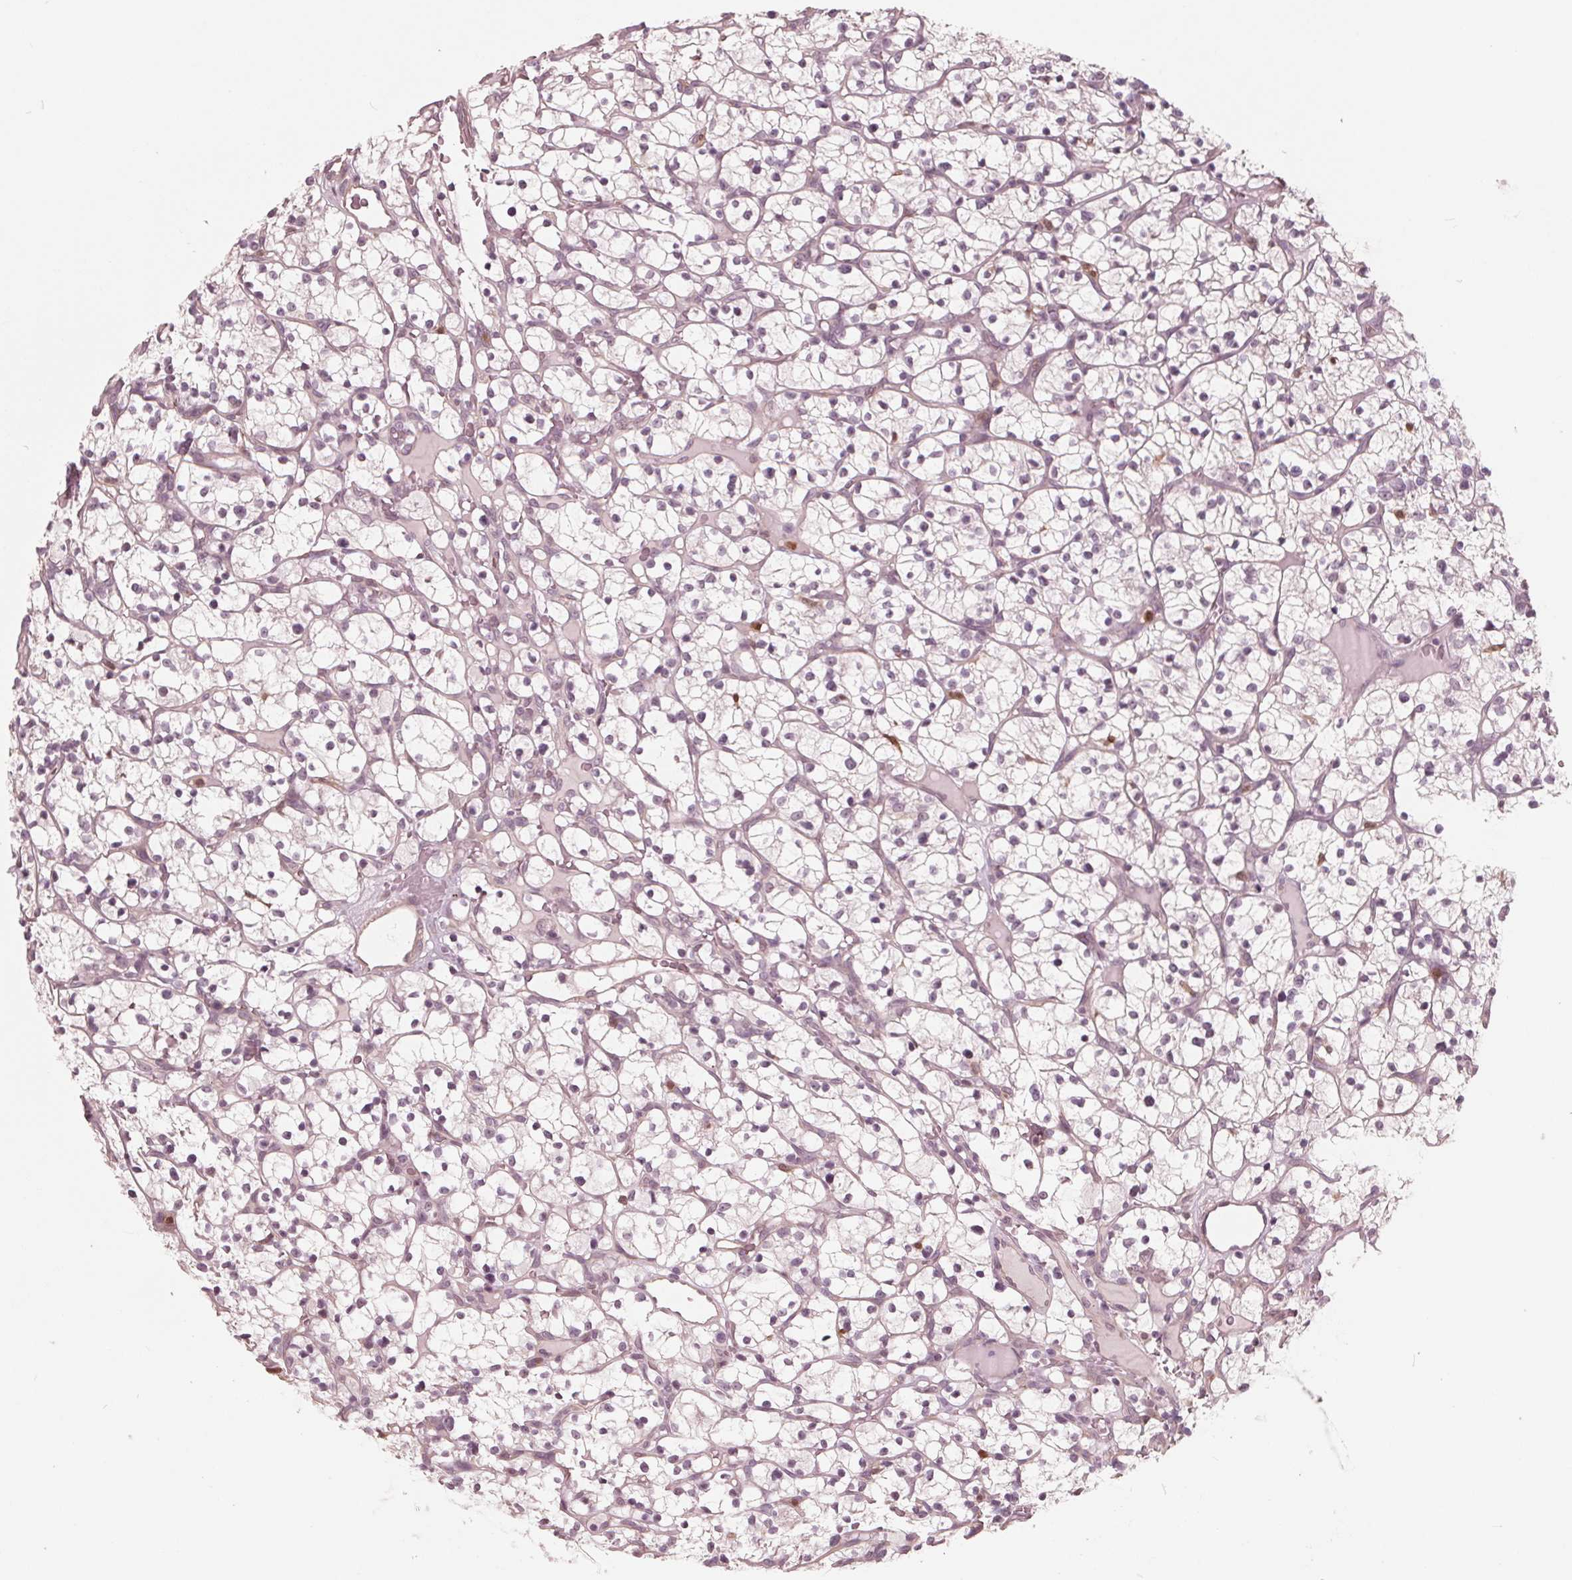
{"staining": {"intensity": "negative", "quantity": "none", "location": "none"}, "tissue": "renal cancer", "cell_type": "Tumor cells", "image_type": "cancer", "snomed": [{"axis": "morphology", "description": "Adenocarcinoma, NOS"}, {"axis": "topography", "description": "Kidney"}], "caption": "Immunohistochemistry (IHC) of renal adenocarcinoma reveals no expression in tumor cells.", "gene": "ING3", "patient": {"sex": "female", "age": 64}}